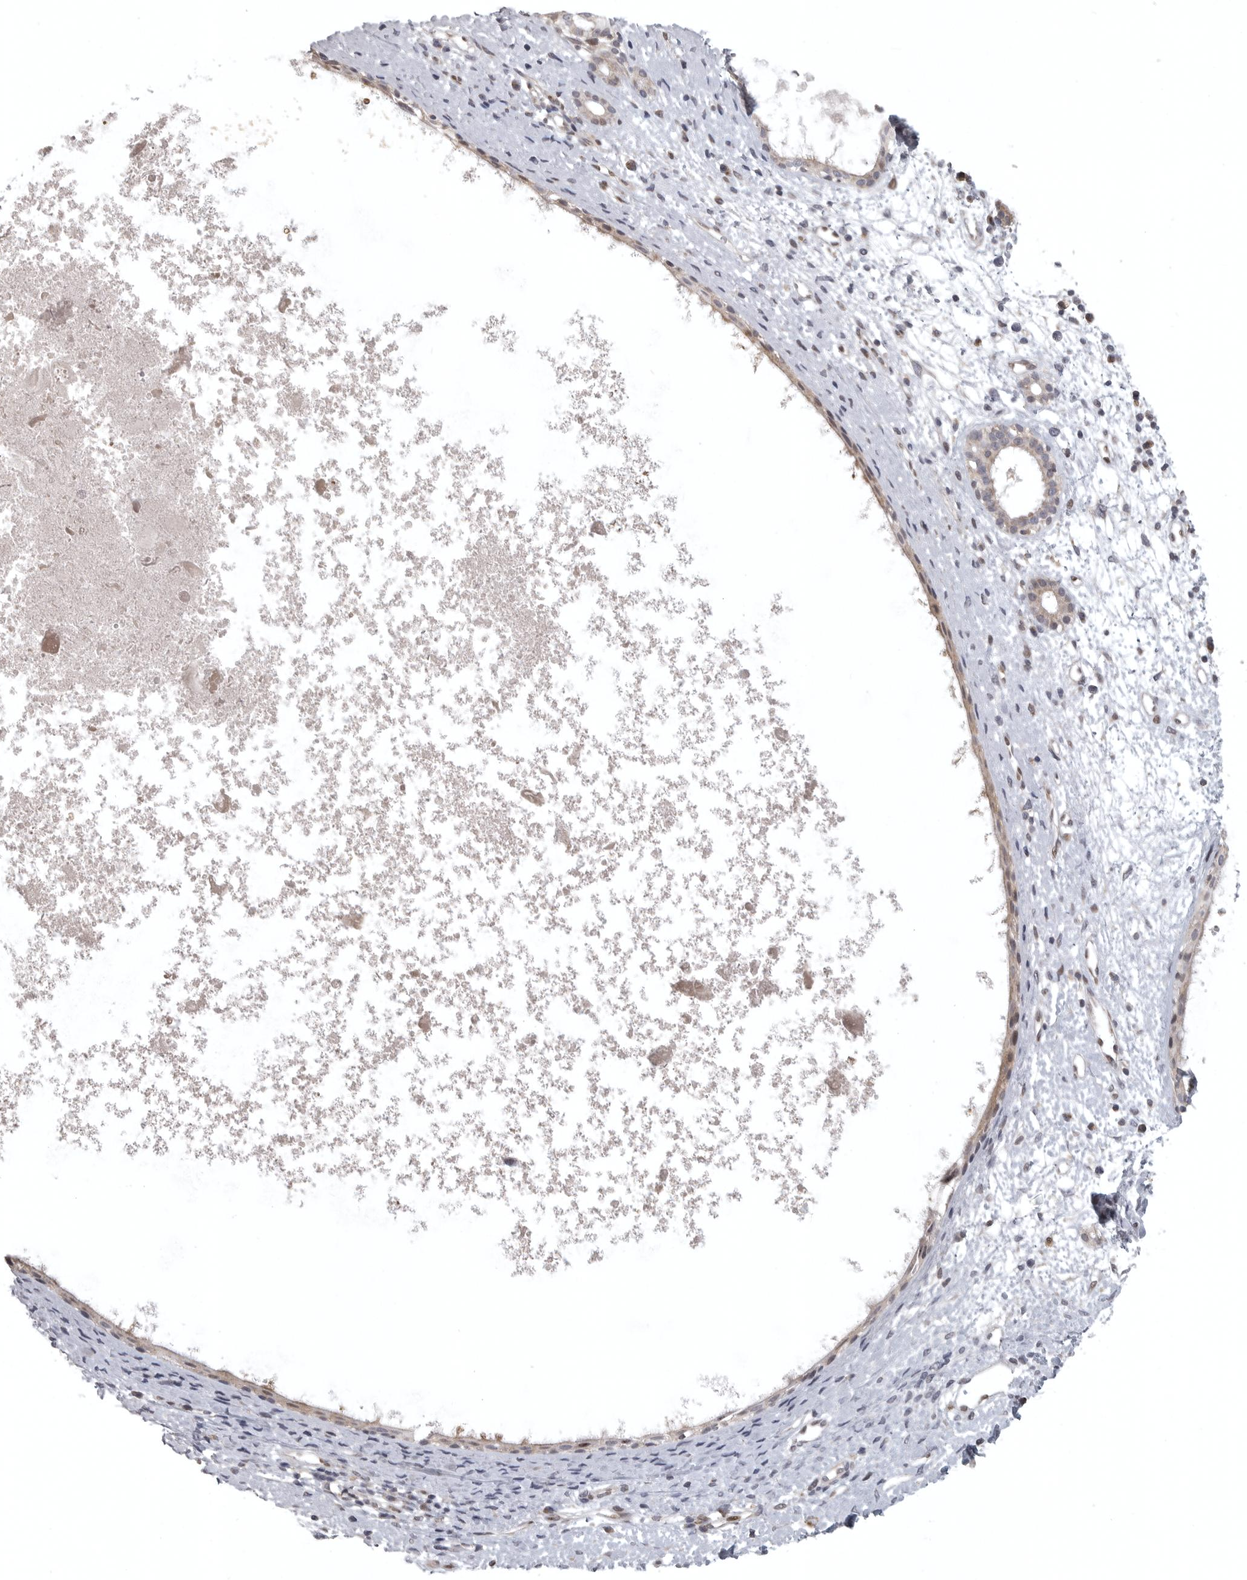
{"staining": {"intensity": "weak", "quantity": ">75%", "location": "cytoplasmic/membranous"}, "tissue": "nasopharynx", "cell_type": "Respiratory epithelial cells", "image_type": "normal", "snomed": [{"axis": "morphology", "description": "Normal tissue, NOS"}, {"axis": "topography", "description": "Nasopharynx"}], "caption": "Immunohistochemistry micrograph of unremarkable human nasopharynx stained for a protein (brown), which displays low levels of weak cytoplasmic/membranous positivity in about >75% of respiratory epithelial cells.", "gene": "POLE2", "patient": {"sex": "male", "age": 22}}